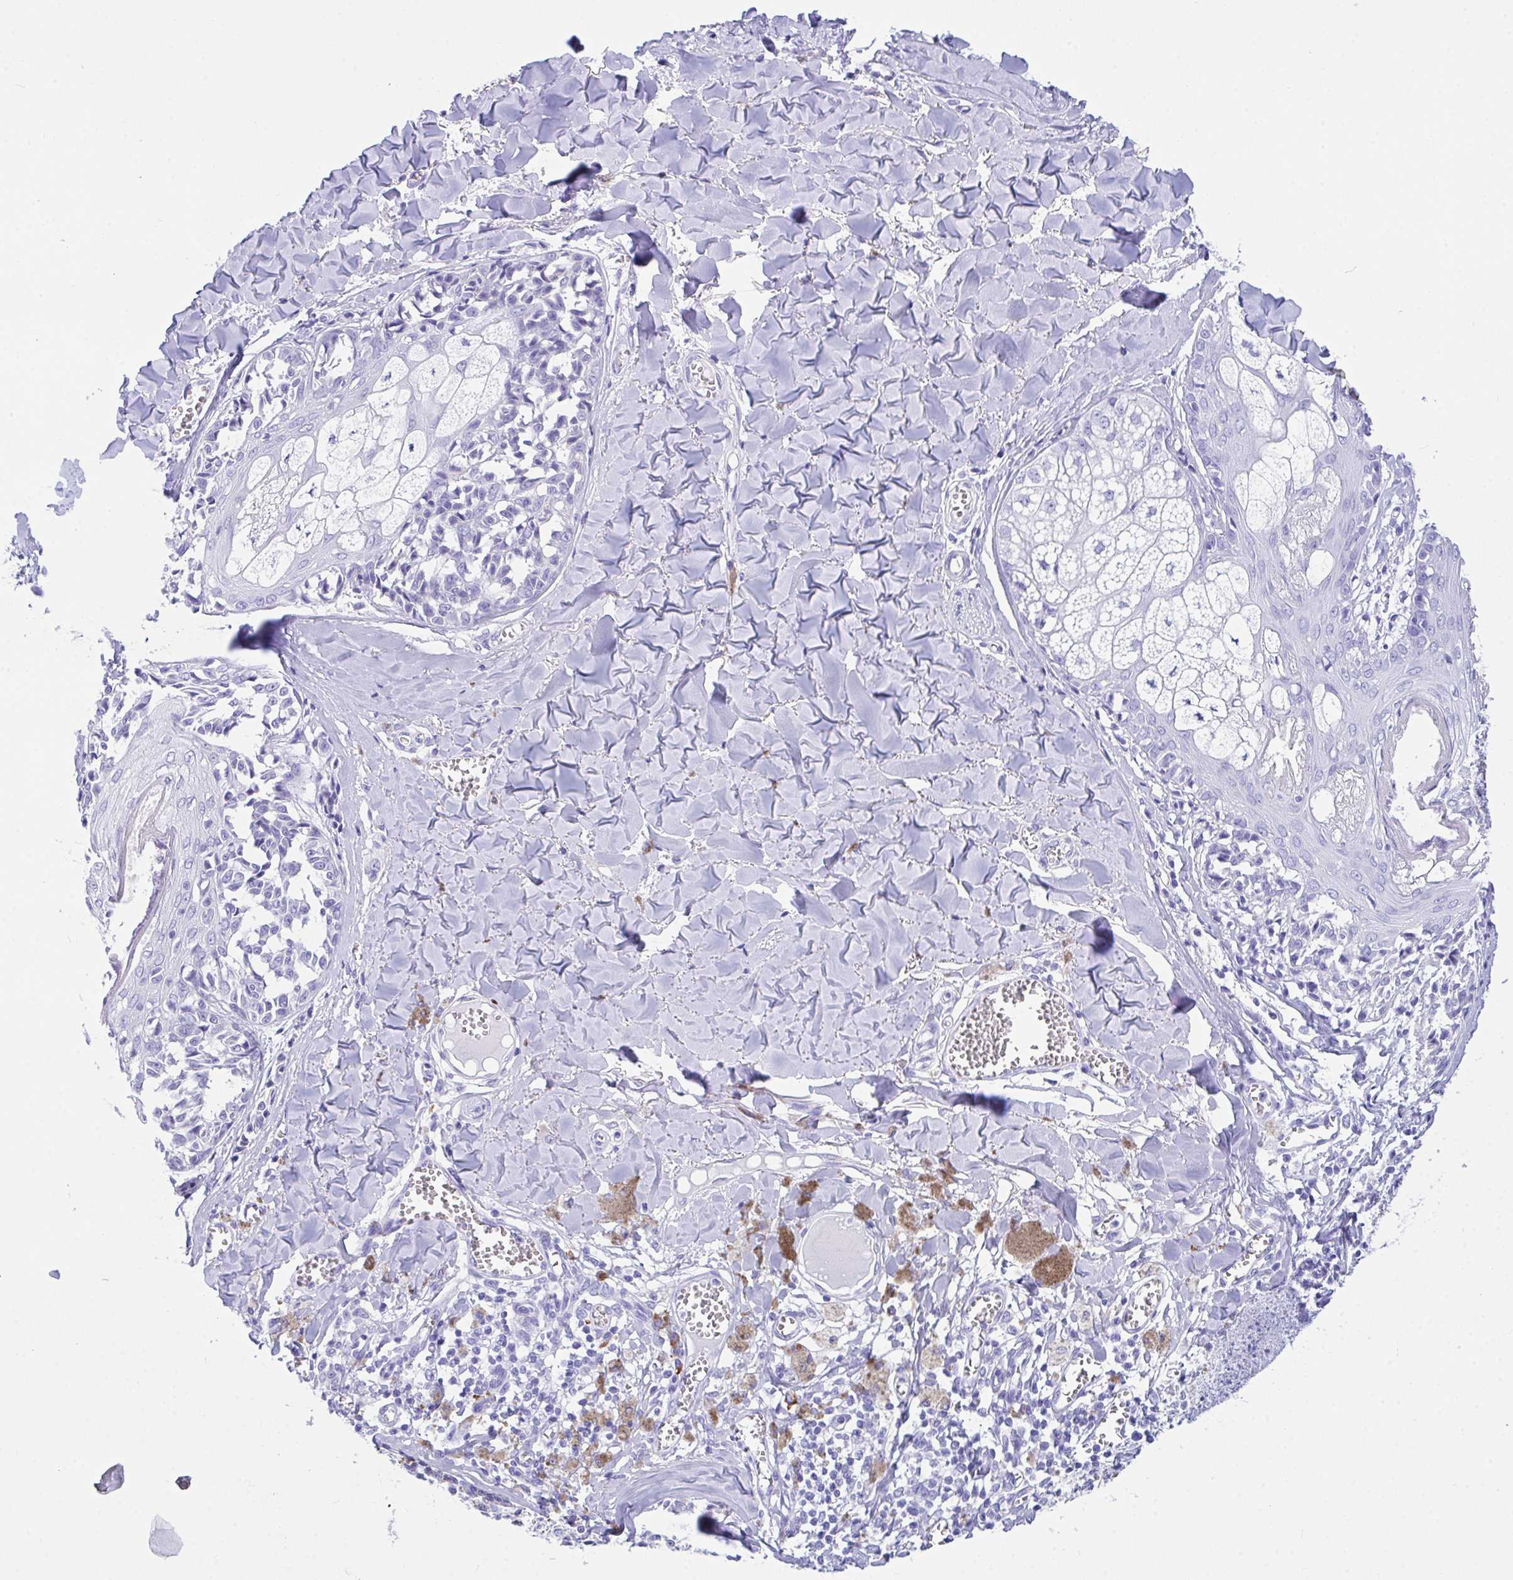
{"staining": {"intensity": "negative", "quantity": "none", "location": "none"}, "tissue": "melanoma", "cell_type": "Tumor cells", "image_type": "cancer", "snomed": [{"axis": "morphology", "description": "Malignant melanoma, NOS"}, {"axis": "topography", "description": "Skin"}], "caption": "This image is of melanoma stained with immunohistochemistry to label a protein in brown with the nuclei are counter-stained blue. There is no expression in tumor cells. Brightfield microscopy of immunohistochemistry (IHC) stained with DAB (brown) and hematoxylin (blue), captured at high magnification.", "gene": "BEST4", "patient": {"sex": "female", "age": 43}}